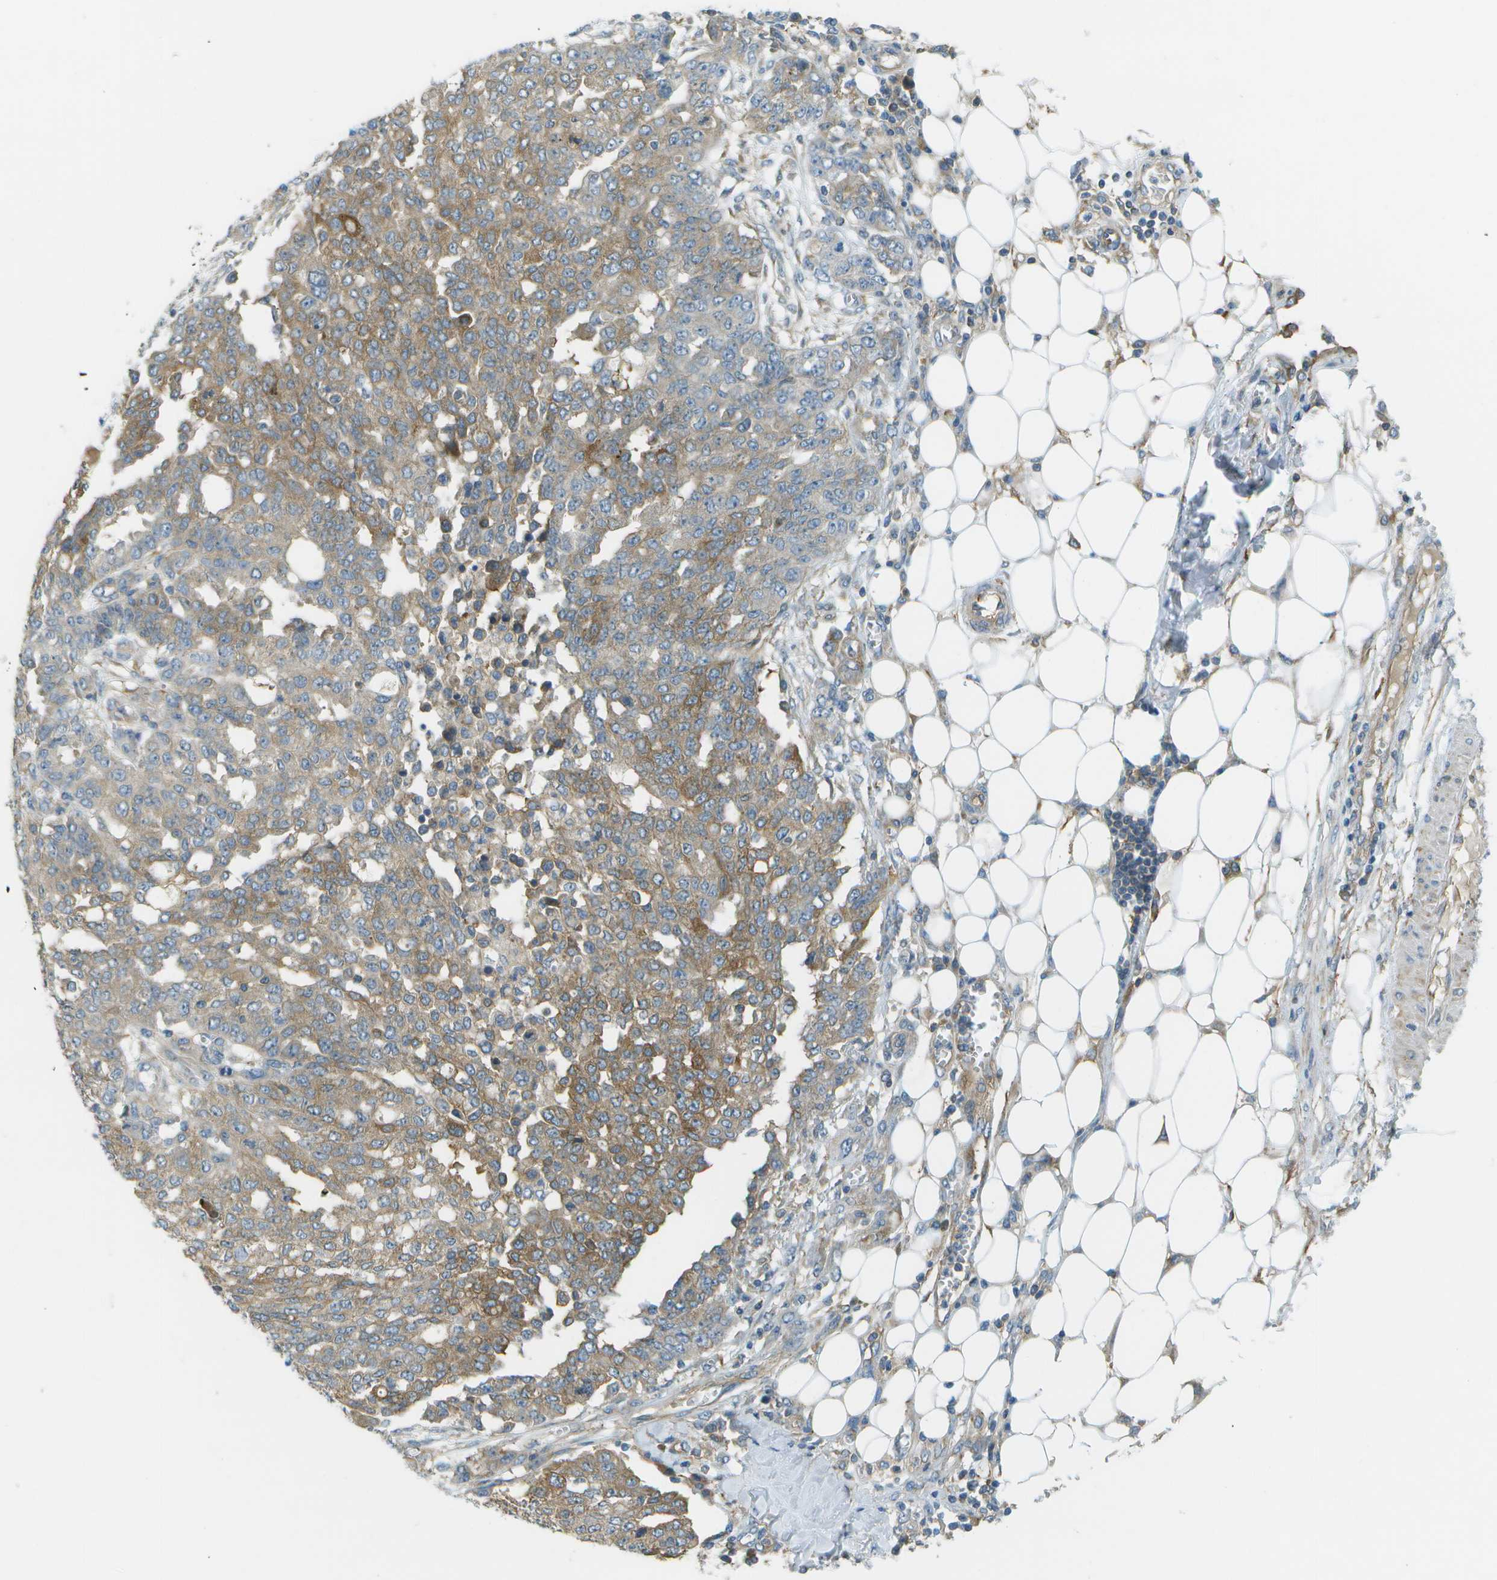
{"staining": {"intensity": "moderate", "quantity": "25%-75%", "location": "cytoplasmic/membranous"}, "tissue": "ovarian cancer", "cell_type": "Tumor cells", "image_type": "cancer", "snomed": [{"axis": "morphology", "description": "Cystadenocarcinoma, serous, NOS"}, {"axis": "topography", "description": "Soft tissue"}, {"axis": "topography", "description": "Ovary"}], "caption": "IHC photomicrograph of human ovarian serous cystadenocarcinoma stained for a protein (brown), which exhibits medium levels of moderate cytoplasmic/membranous expression in about 25%-75% of tumor cells.", "gene": "WNK2", "patient": {"sex": "female", "age": 57}}